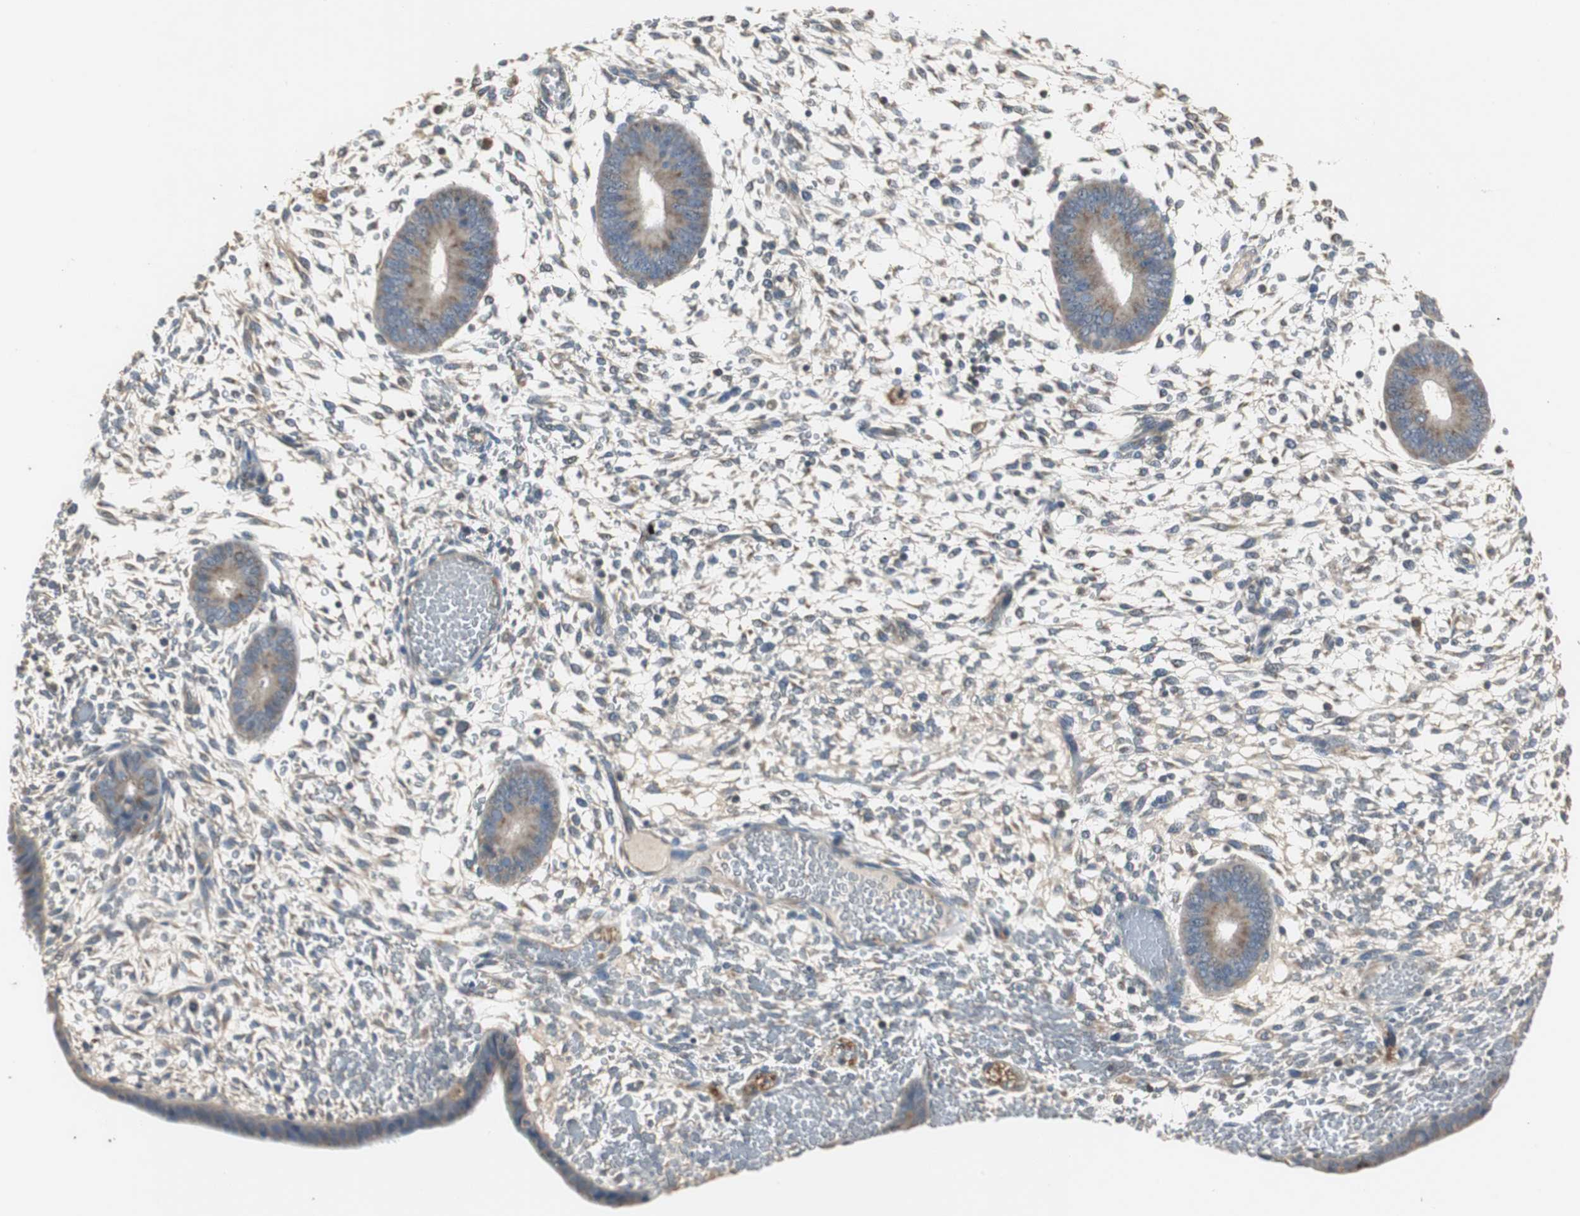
{"staining": {"intensity": "weak", "quantity": ">75%", "location": "cytoplasmic/membranous"}, "tissue": "endometrium", "cell_type": "Cells in endometrial stroma", "image_type": "normal", "snomed": [{"axis": "morphology", "description": "Normal tissue, NOS"}, {"axis": "topography", "description": "Endometrium"}], "caption": "Immunohistochemical staining of benign human endometrium displays >75% levels of weak cytoplasmic/membranous protein staining in about >75% of cells in endometrial stroma.", "gene": "JTB", "patient": {"sex": "female", "age": 42}}